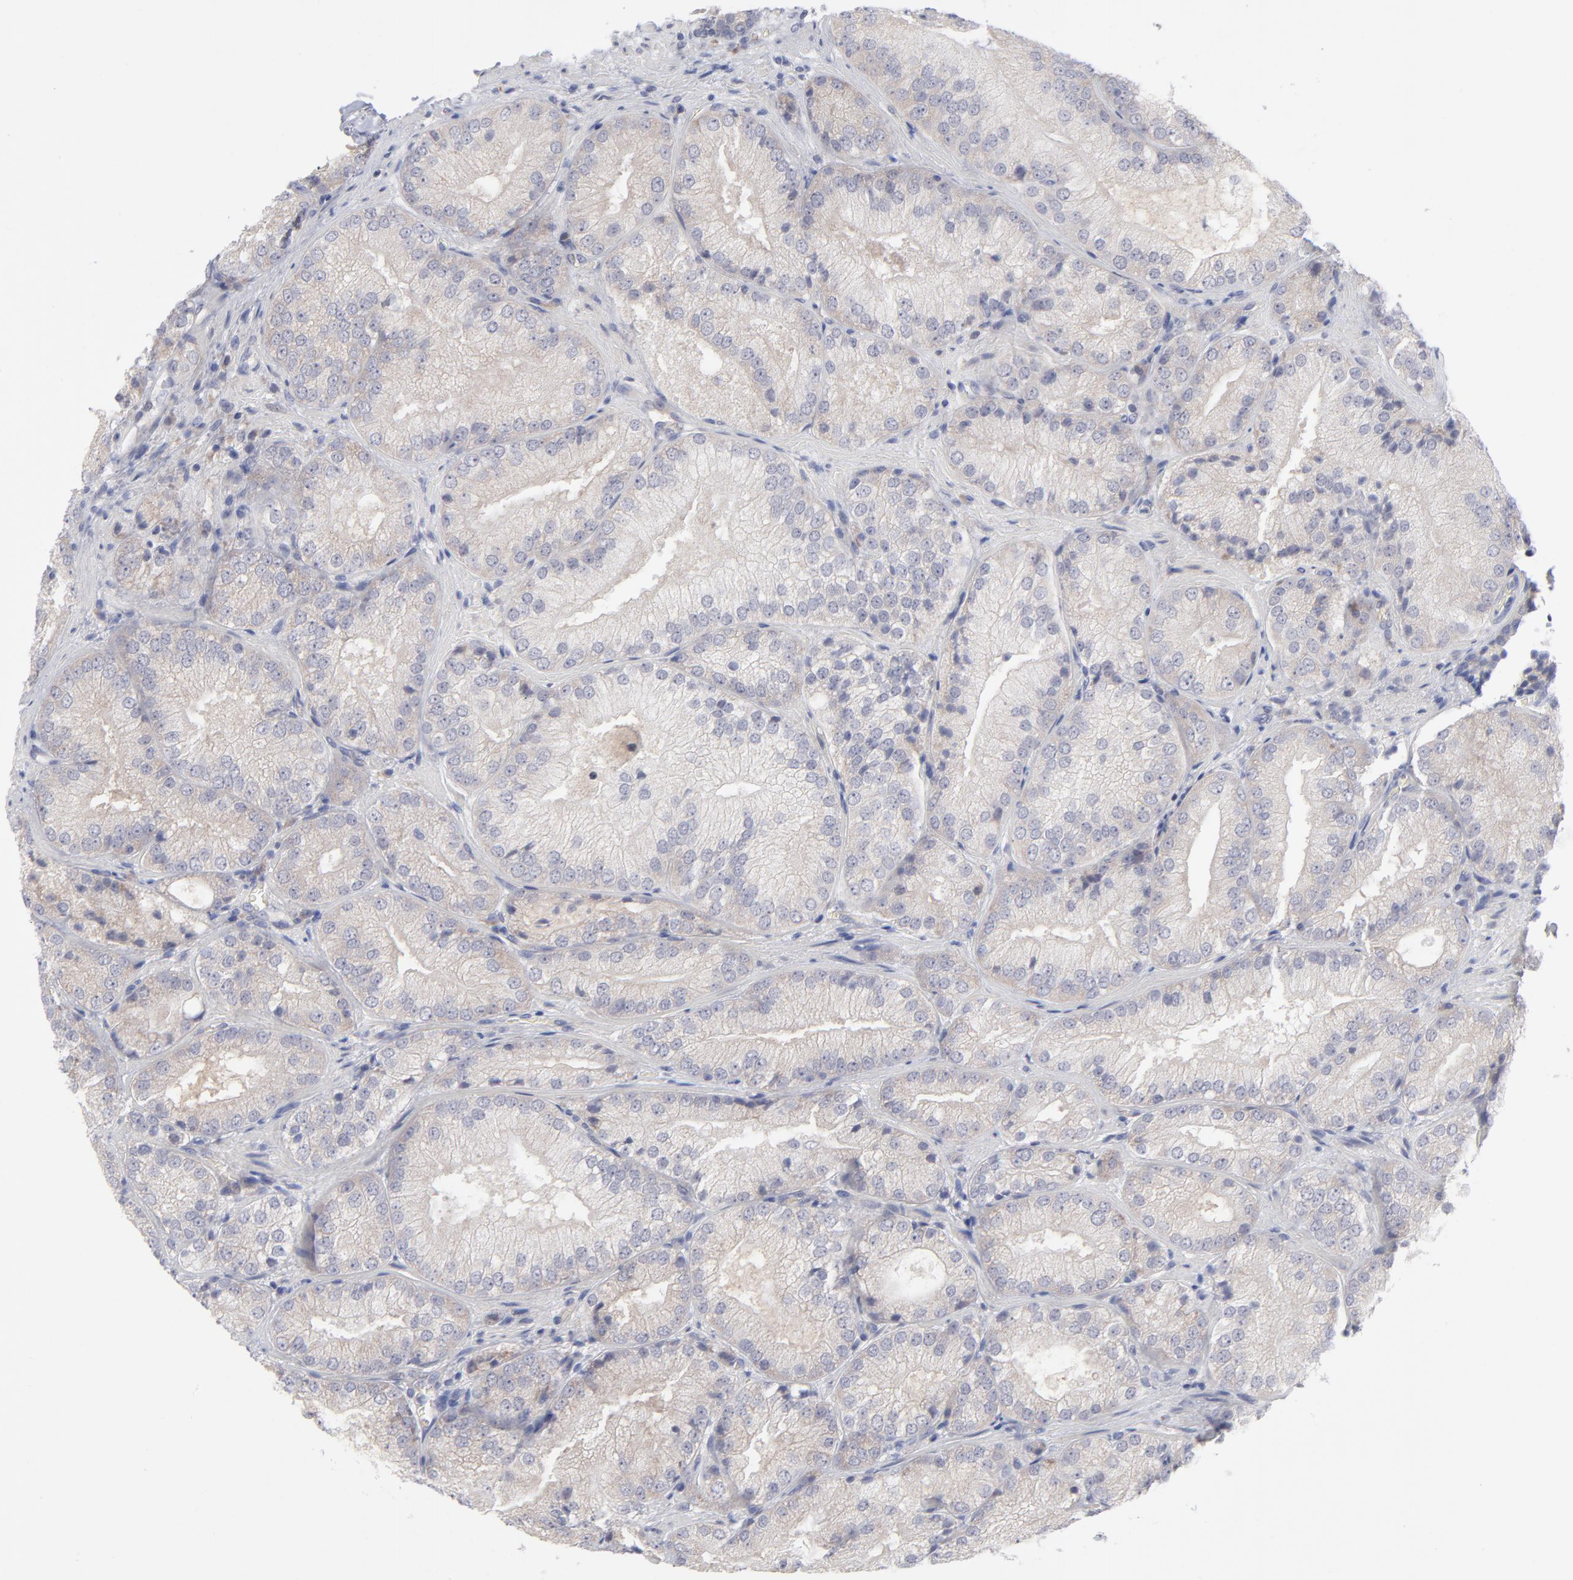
{"staining": {"intensity": "negative", "quantity": "none", "location": "none"}, "tissue": "prostate cancer", "cell_type": "Tumor cells", "image_type": "cancer", "snomed": [{"axis": "morphology", "description": "Adenocarcinoma, Low grade"}, {"axis": "topography", "description": "Prostate"}], "caption": "Human prostate cancer (low-grade adenocarcinoma) stained for a protein using immunohistochemistry exhibits no expression in tumor cells.", "gene": "RPS24", "patient": {"sex": "male", "age": 60}}